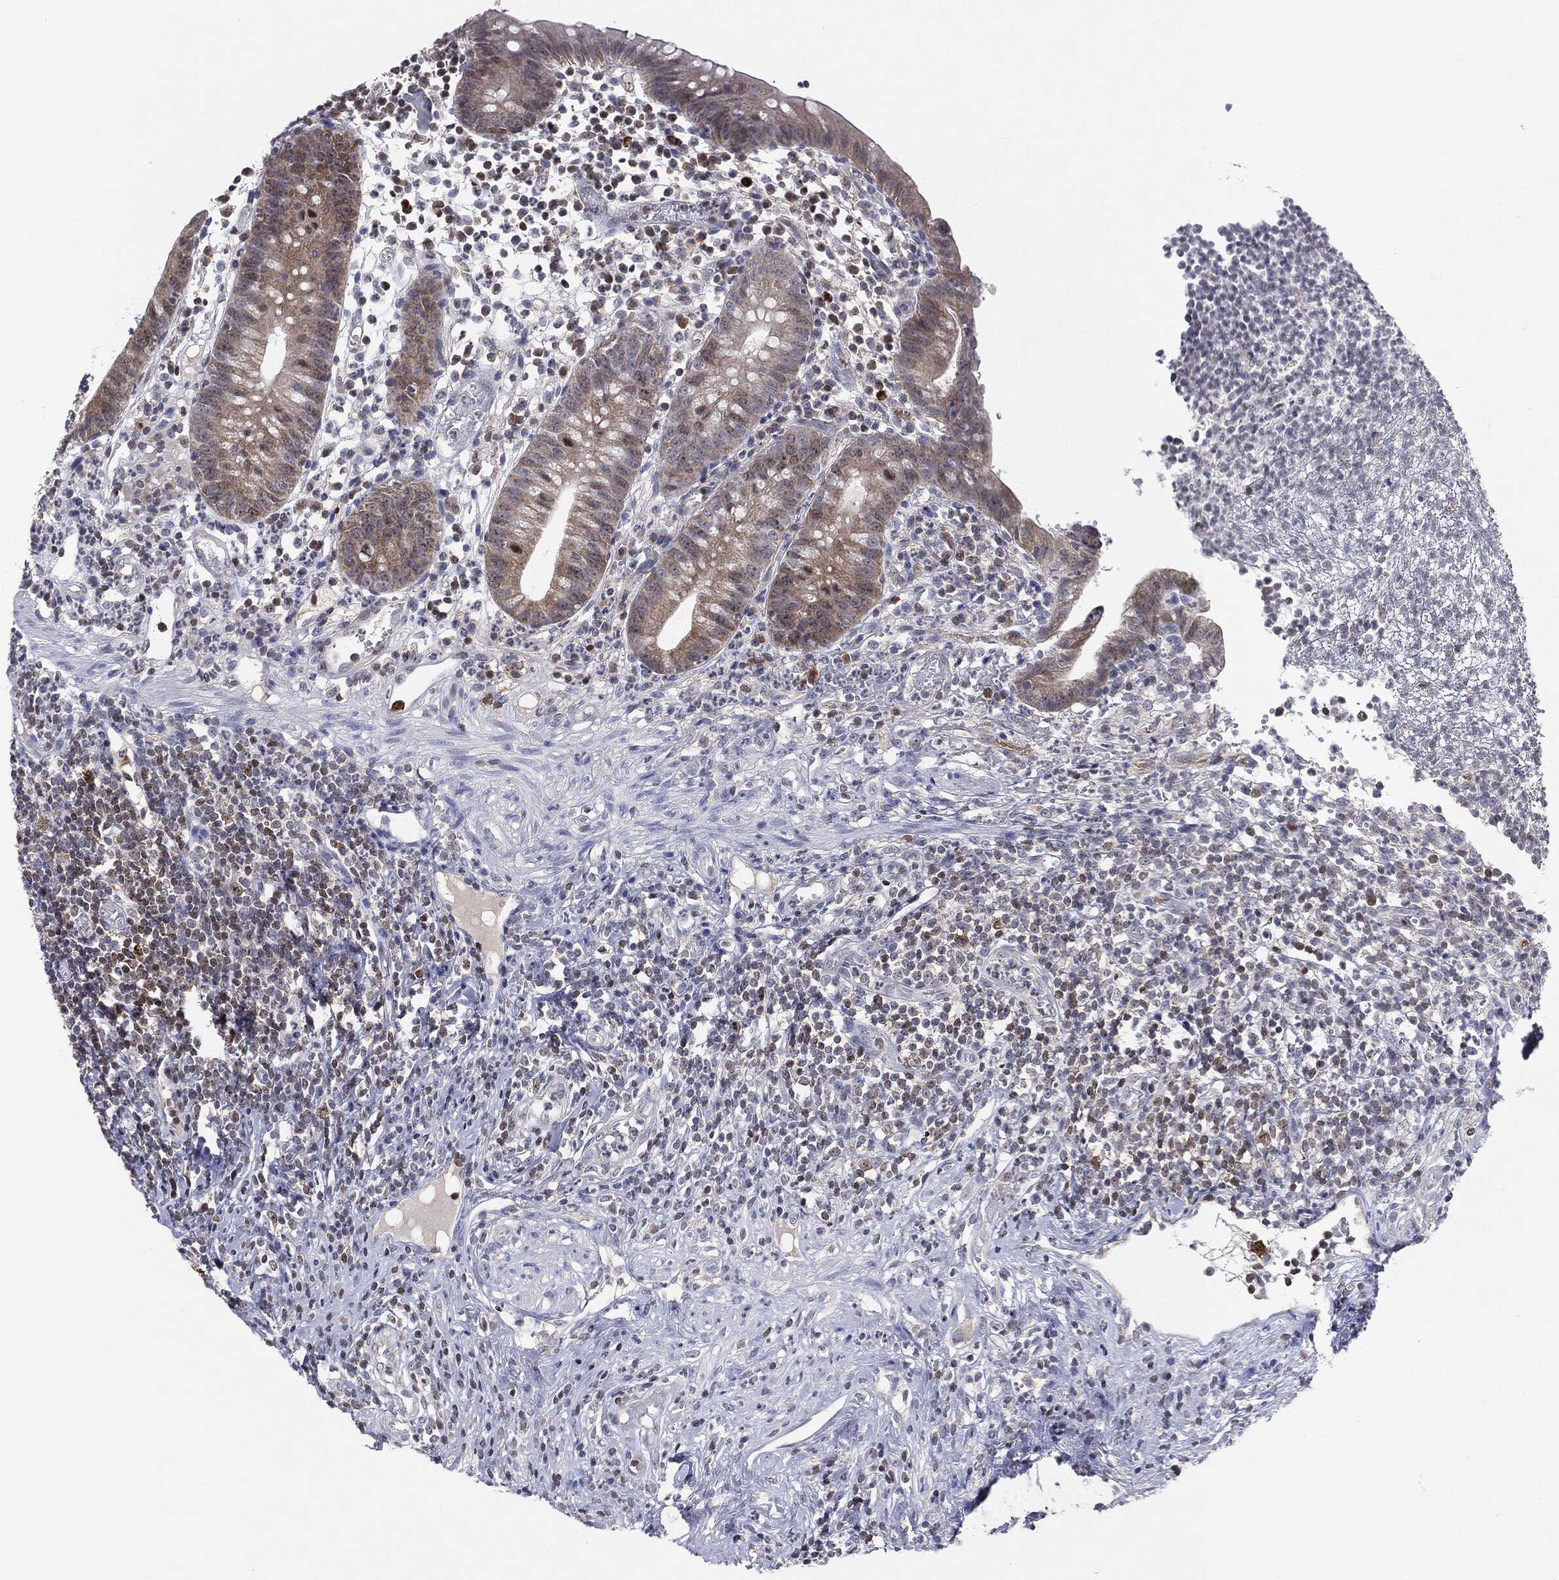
{"staining": {"intensity": "negative", "quantity": "none", "location": "none"}, "tissue": "appendix", "cell_type": "Glandular cells", "image_type": "normal", "snomed": [{"axis": "morphology", "description": "Normal tissue, NOS"}, {"axis": "topography", "description": "Appendix"}], "caption": "The histopathology image demonstrates no staining of glandular cells in unremarkable appendix.", "gene": "KIF2C", "patient": {"sex": "female", "age": 40}}